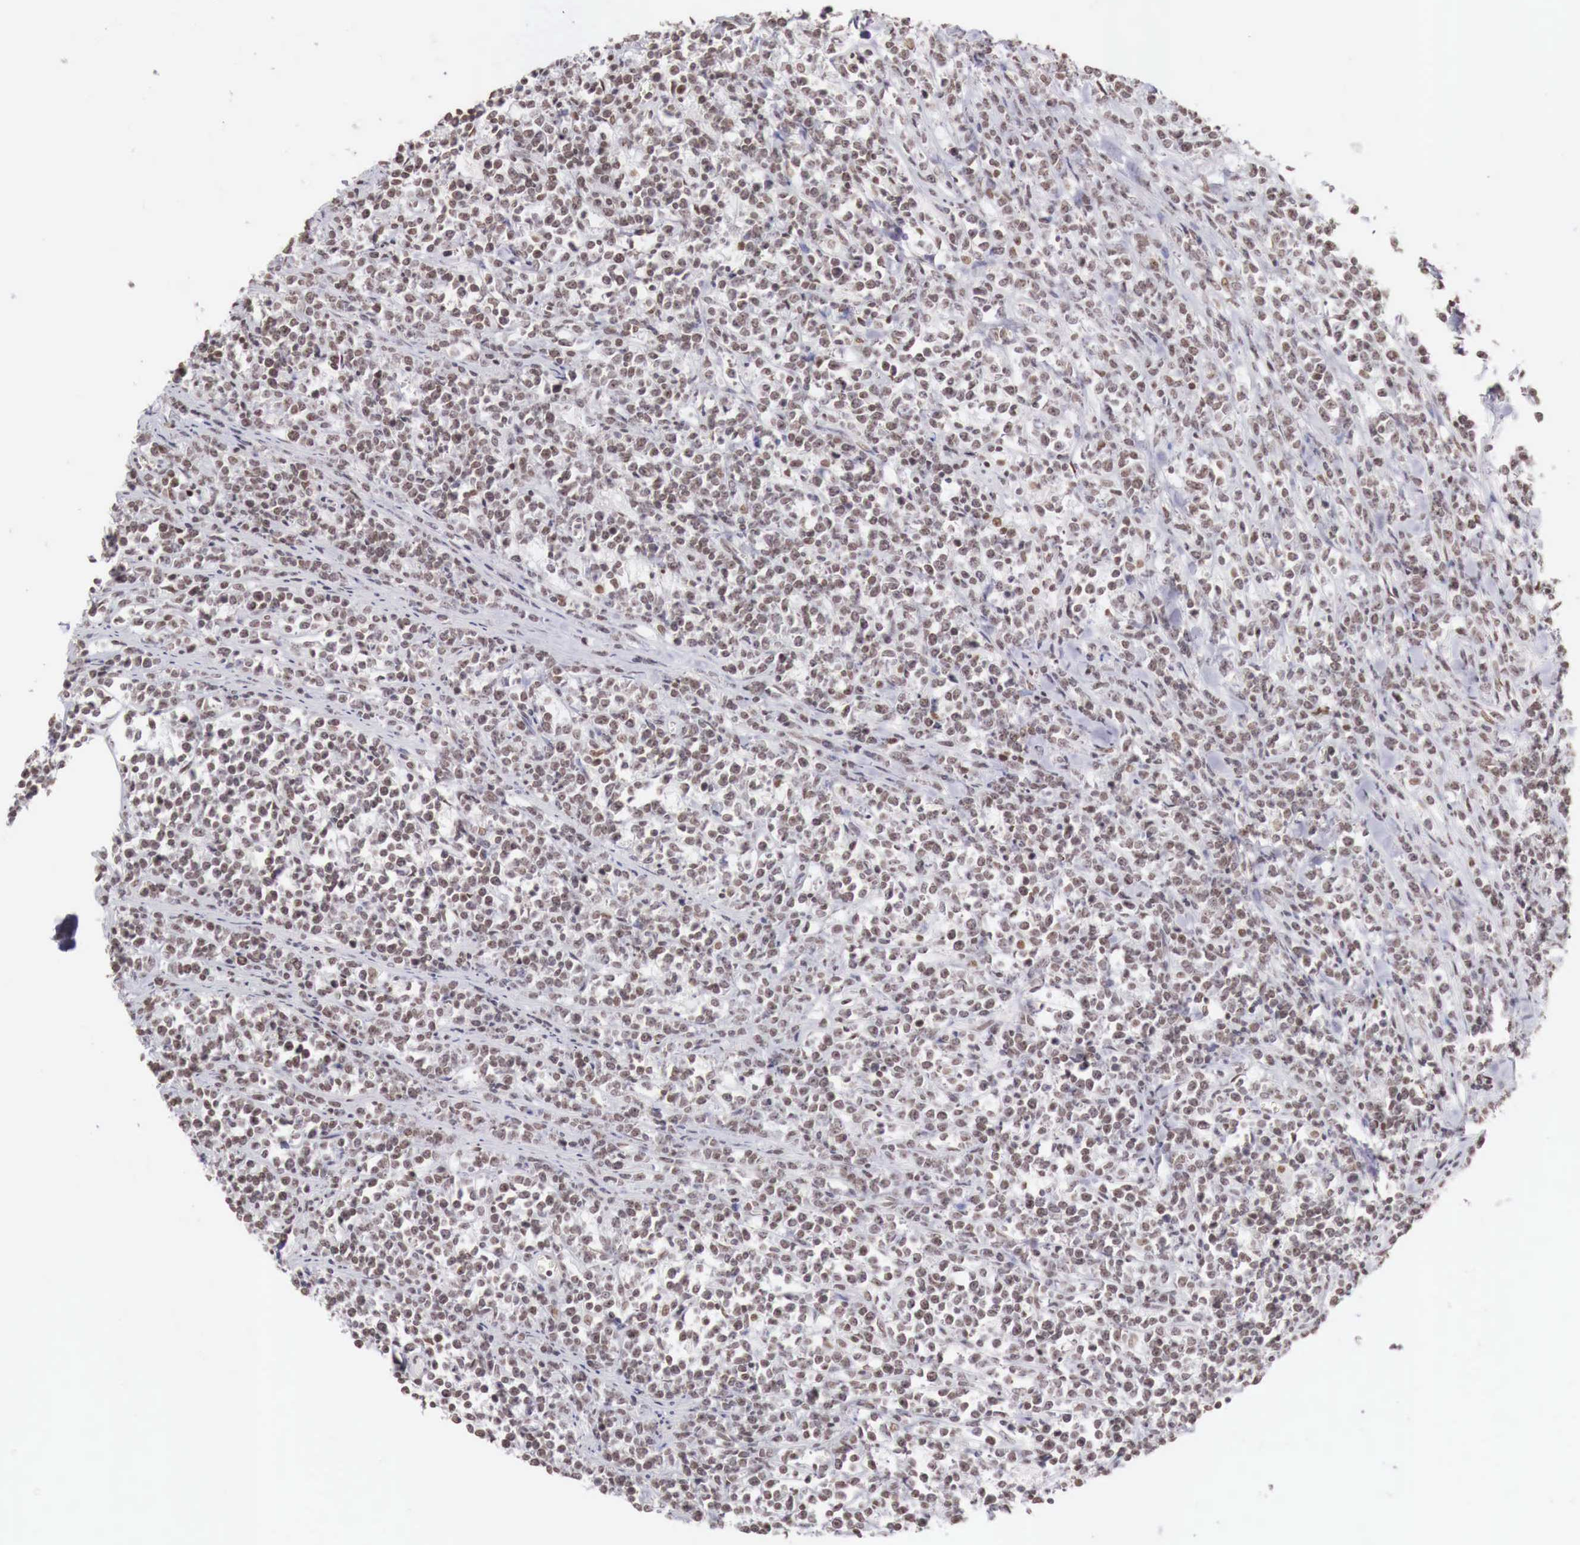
{"staining": {"intensity": "moderate", "quantity": "25%-75%", "location": "cytoplasmic/membranous"}, "tissue": "lymphoma", "cell_type": "Tumor cells", "image_type": "cancer", "snomed": [{"axis": "morphology", "description": "Malignant lymphoma, non-Hodgkin's type, High grade"}, {"axis": "topography", "description": "Small intestine"}, {"axis": "topography", "description": "Colon"}], "caption": "Immunohistochemical staining of lymphoma shows medium levels of moderate cytoplasmic/membranous staining in approximately 25%-75% of tumor cells. (Brightfield microscopy of DAB IHC at high magnification).", "gene": "PHF14", "patient": {"sex": "male", "age": 8}}